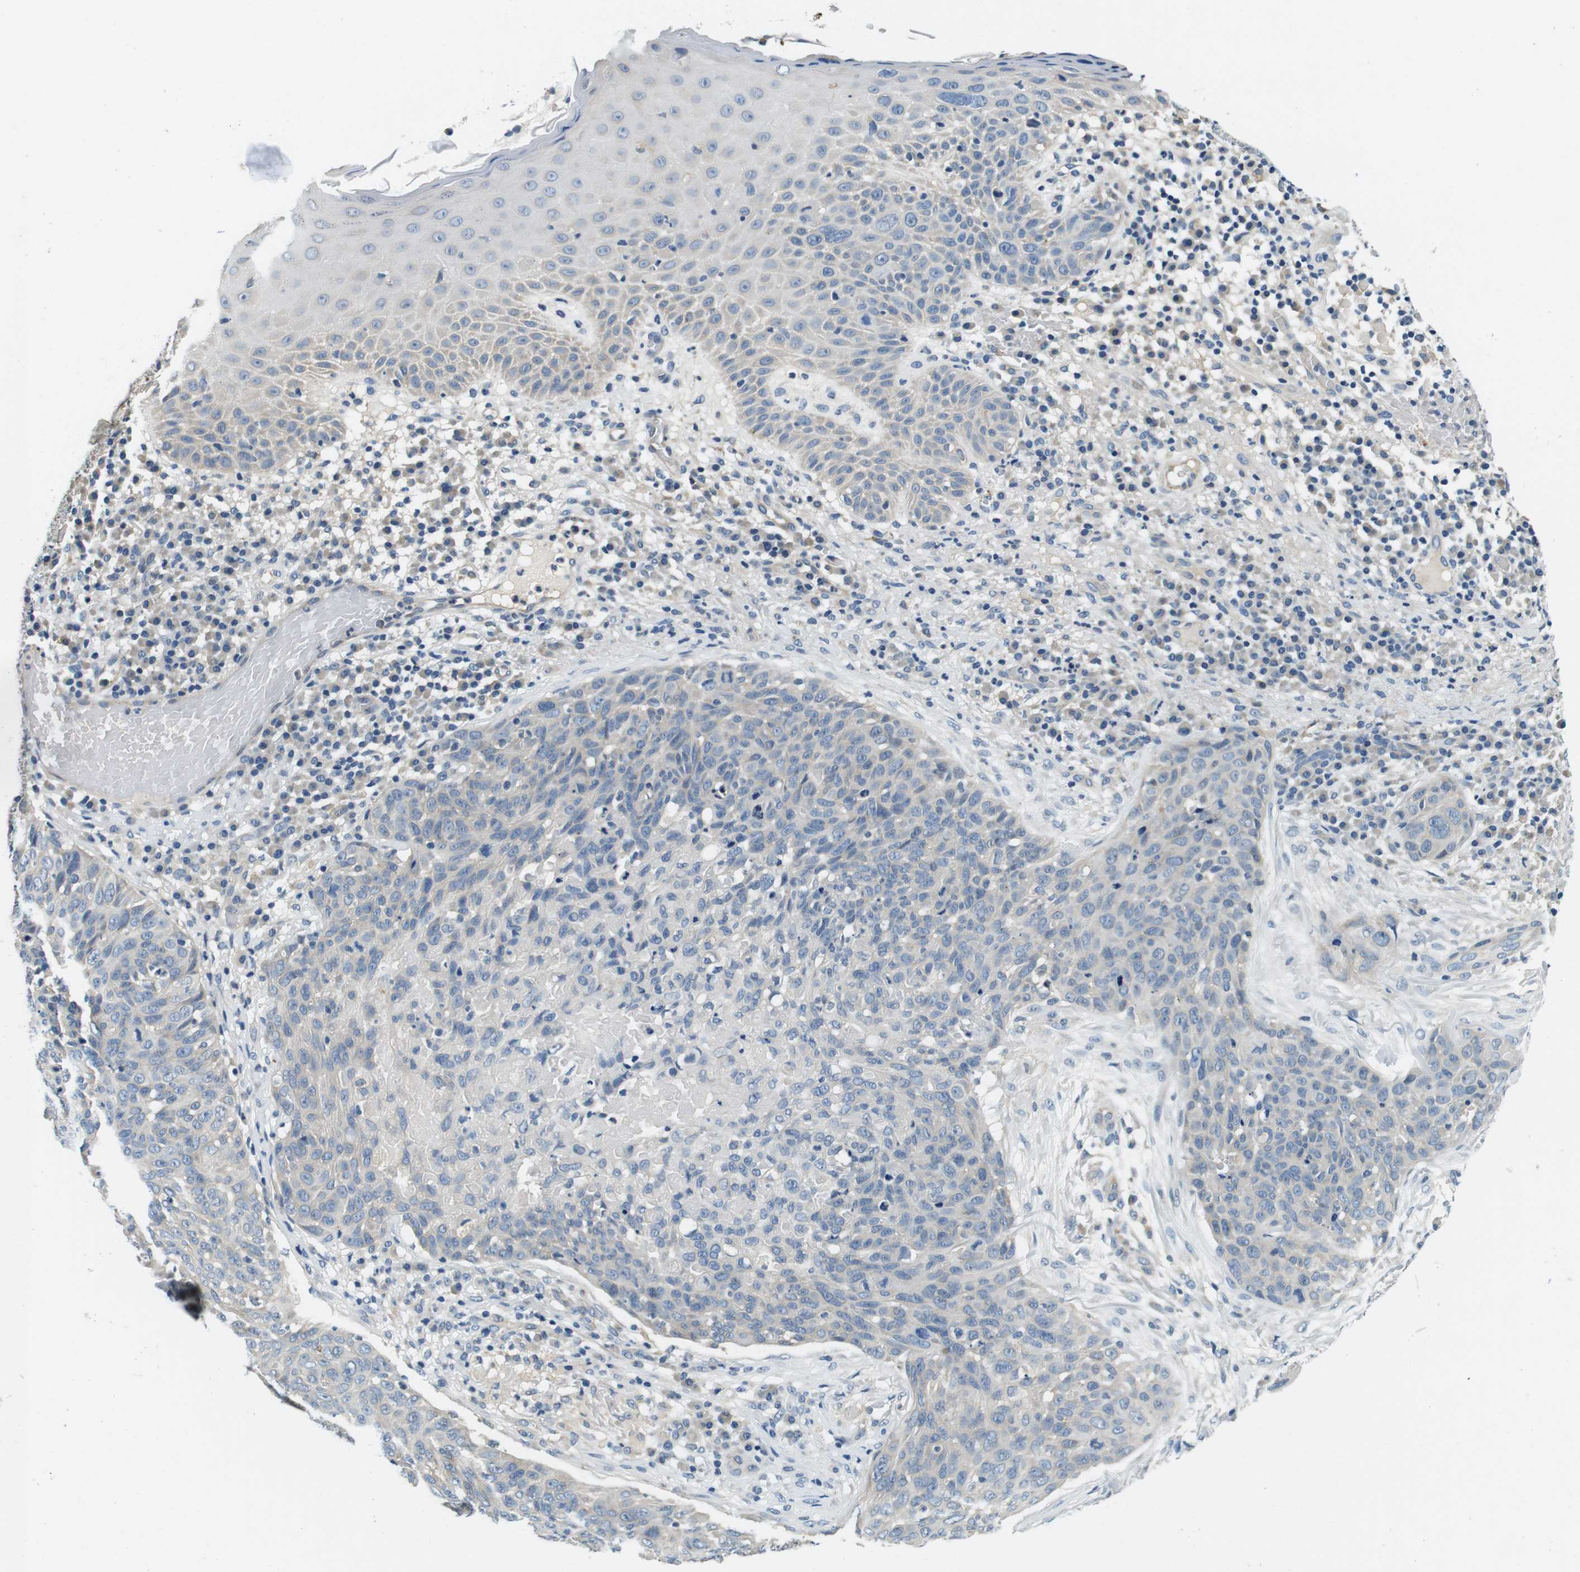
{"staining": {"intensity": "negative", "quantity": "none", "location": "none"}, "tissue": "skin cancer", "cell_type": "Tumor cells", "image_type": "cancer", "snomed": [{"axis": "morphology", "description": "Squamous cell carcinoma in situ, NOS"}, {"axis": "morphology", "description": "Squamous cell carcinoma, NOS"}, {"axis": "topography", "description": "Skin"}], "caption": "Immunohistochemistry photomicrograph of skin cancer (squamous cell carcinoma) stained for a protein (brown), which demonstrates no expression in tumor cells. The staining is performed using DAB (3,3'-diaminobenzidine) brown chromogen with nuclei counter-stained in using hematoxylin.", "gene": "DTNA", "patient": {"sex": "male", "age": 93}}